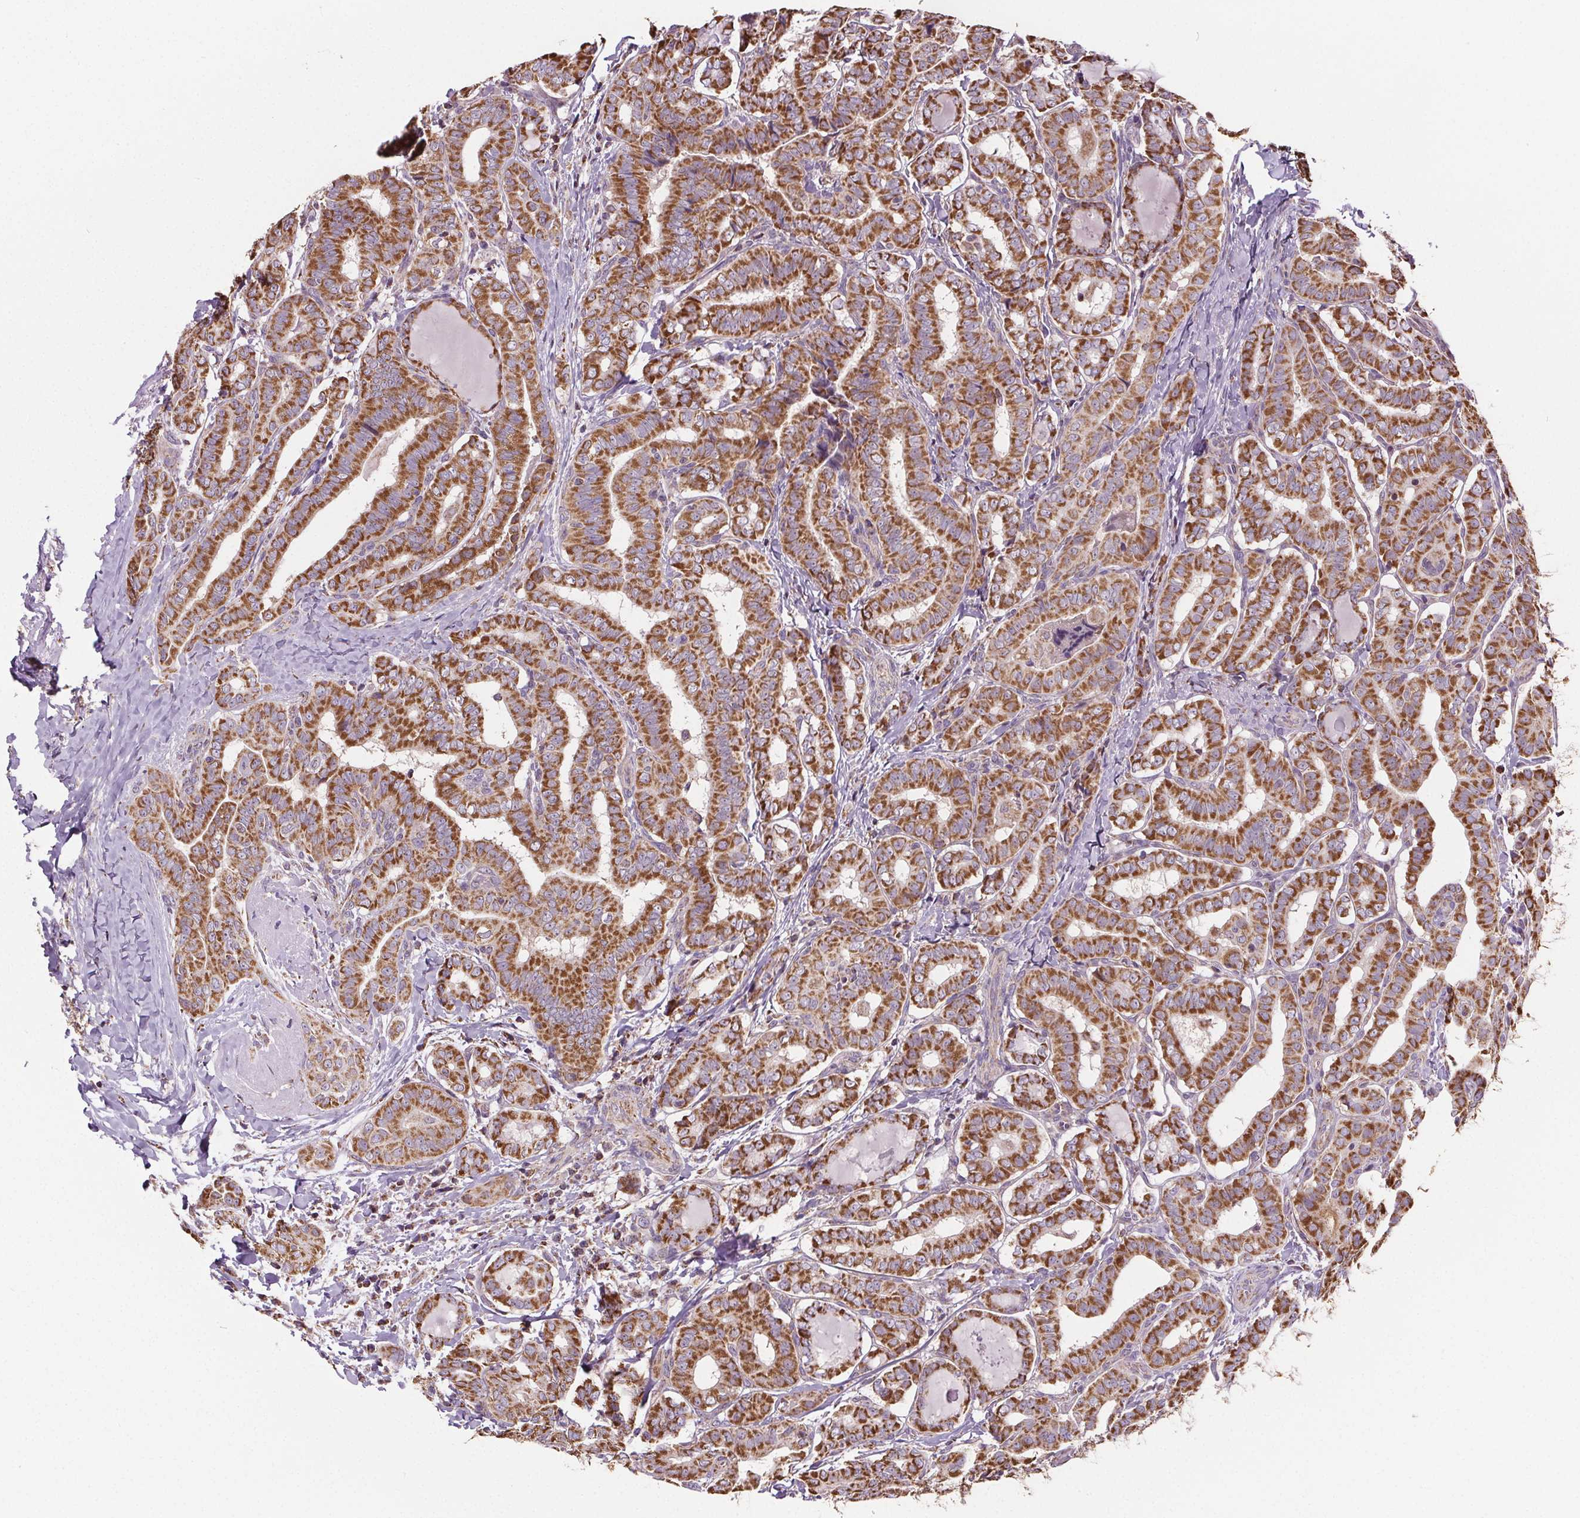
{"staining": {"intensity": "moderate", "quantity": ">75%", "location": "cytoplasmic/membranous"}, "tissue": "thyroid cancer", "cell_type": "Tumor cells", "image_type": "cancer", "snomed": [{"axis": "morphology", "description": "Papillary adenocarcinoma, NOS"}, {"axis": "morphology", "description": "Papillary adenoma metastatic"}, {"axis": "topography", "description": "Thyroid gland"}], "caption": "Thyroid papillary adenoma metastatic stained for a protein demonstrates moderate cytoplasmic/membranous positivity in tumor cells.", "gene": "SUCLA2", "patient": {"sex": "female", "age": 50}}